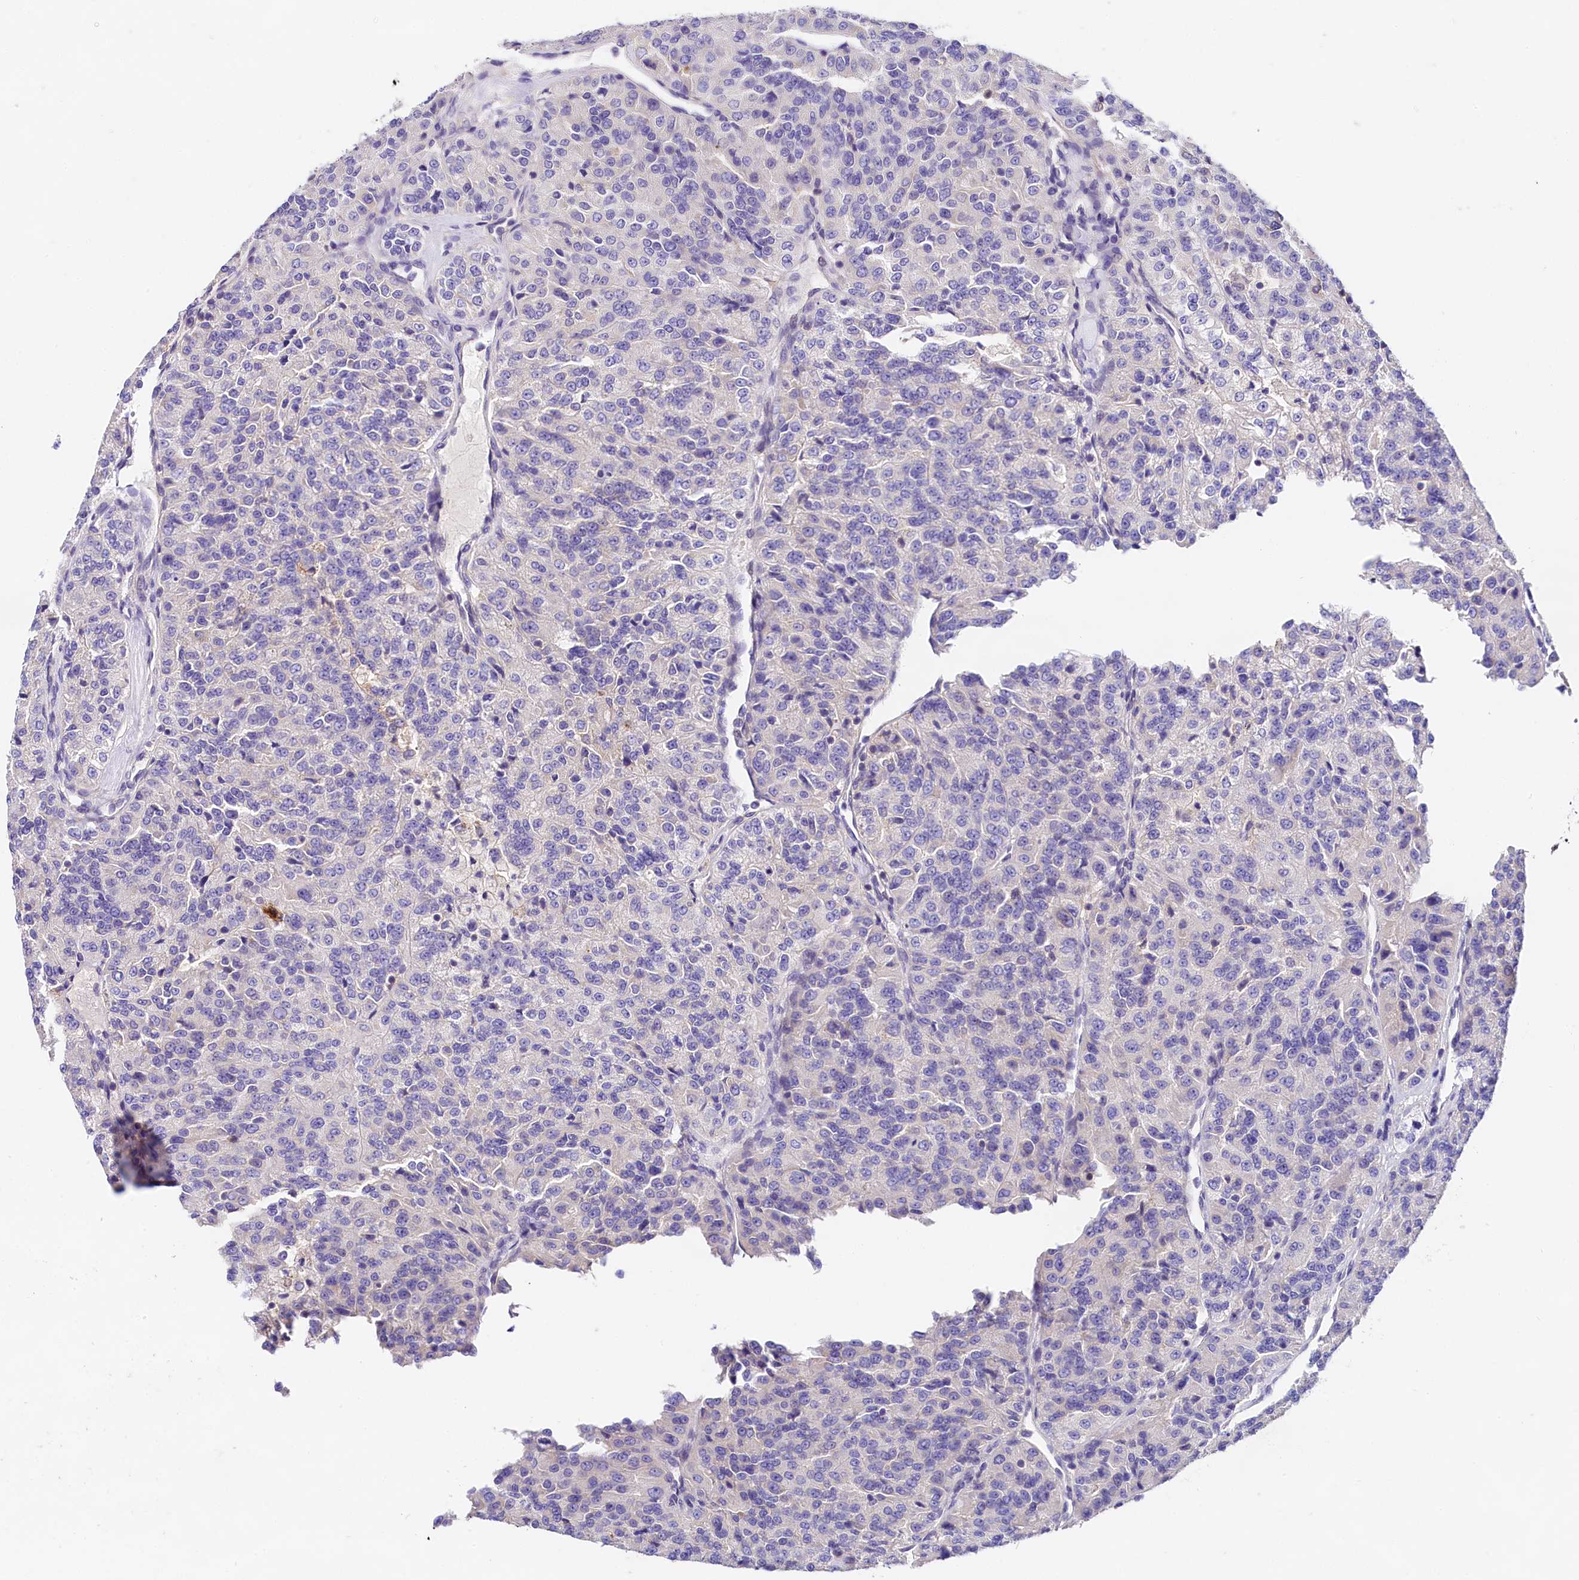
{"staining": {"intensity": "negative", "quantity": "none", "location": "none"}, "tissue": "renal cancer", "cell_type": "Tumor cells", "image_type": "cancer", "snomed": [{"axis": "morphology", "description": "Adenocarcinoma, NOS"}, {"axis": "topography", "description": "Kidney"}], "caption": "Tumor cells show no significant protein expression in renal adenocarcinoma.", "gene": "OAS3", "patient": {"sex": "female", "age": 63}}